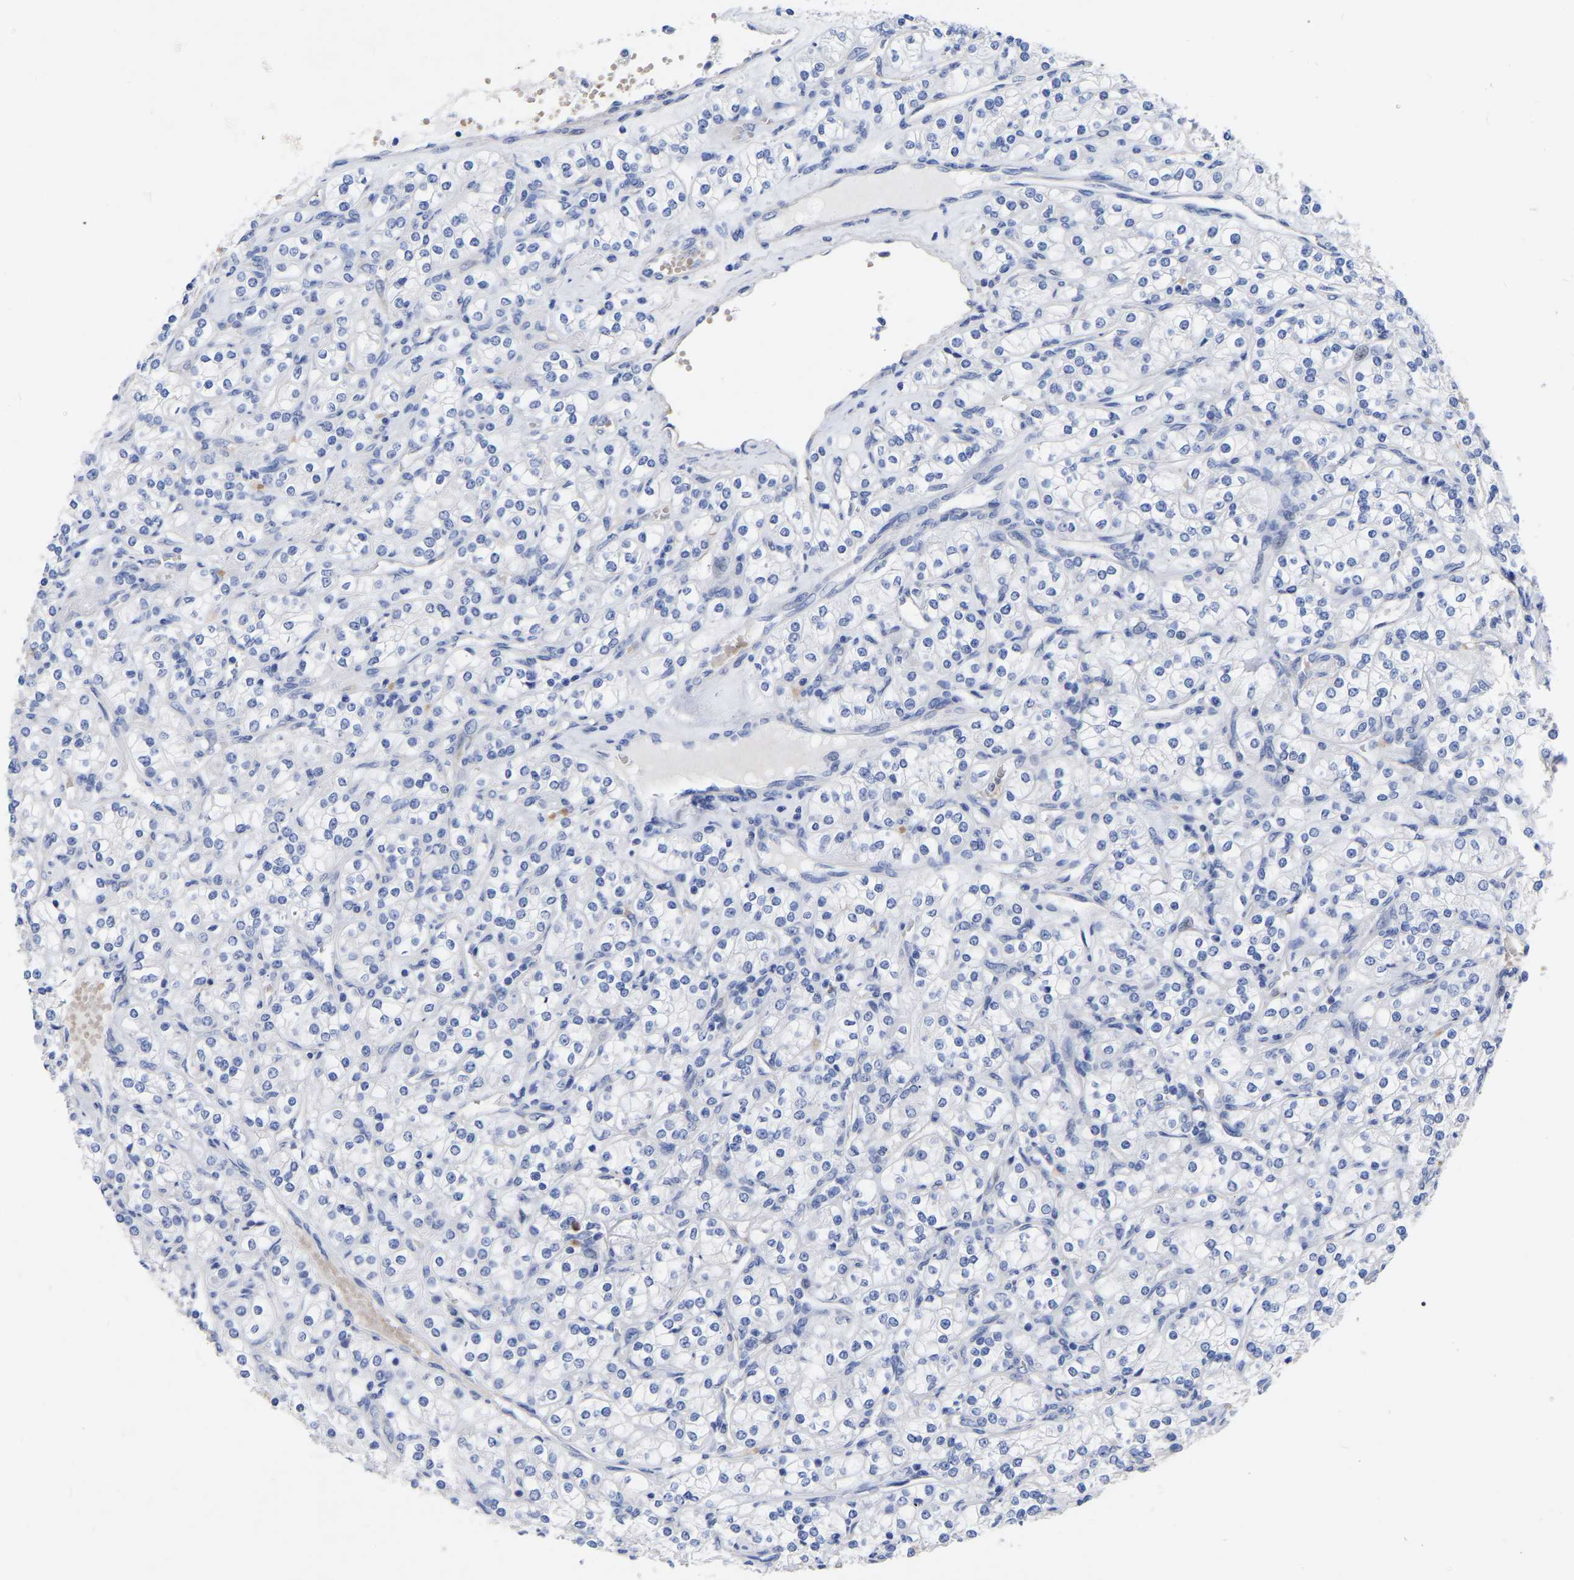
{"staining": {"intensity": "negative", "quantity": "none", "location": "none"}, "tissue": "renal cancer", "cell_type": "Tumor cells", "image_type": "cancer", "snomed": [{"axis": "morphology", "description": "Adenocarcinoma, NOS"}, {"axis": "topography", "description": "Kidney"}], "caption": "The histopathology image reveals no staining of tumor cells in adenocarcinoma (renal).", "gene": "GDF3", "patient": {"sex": "male", "age": 77}}